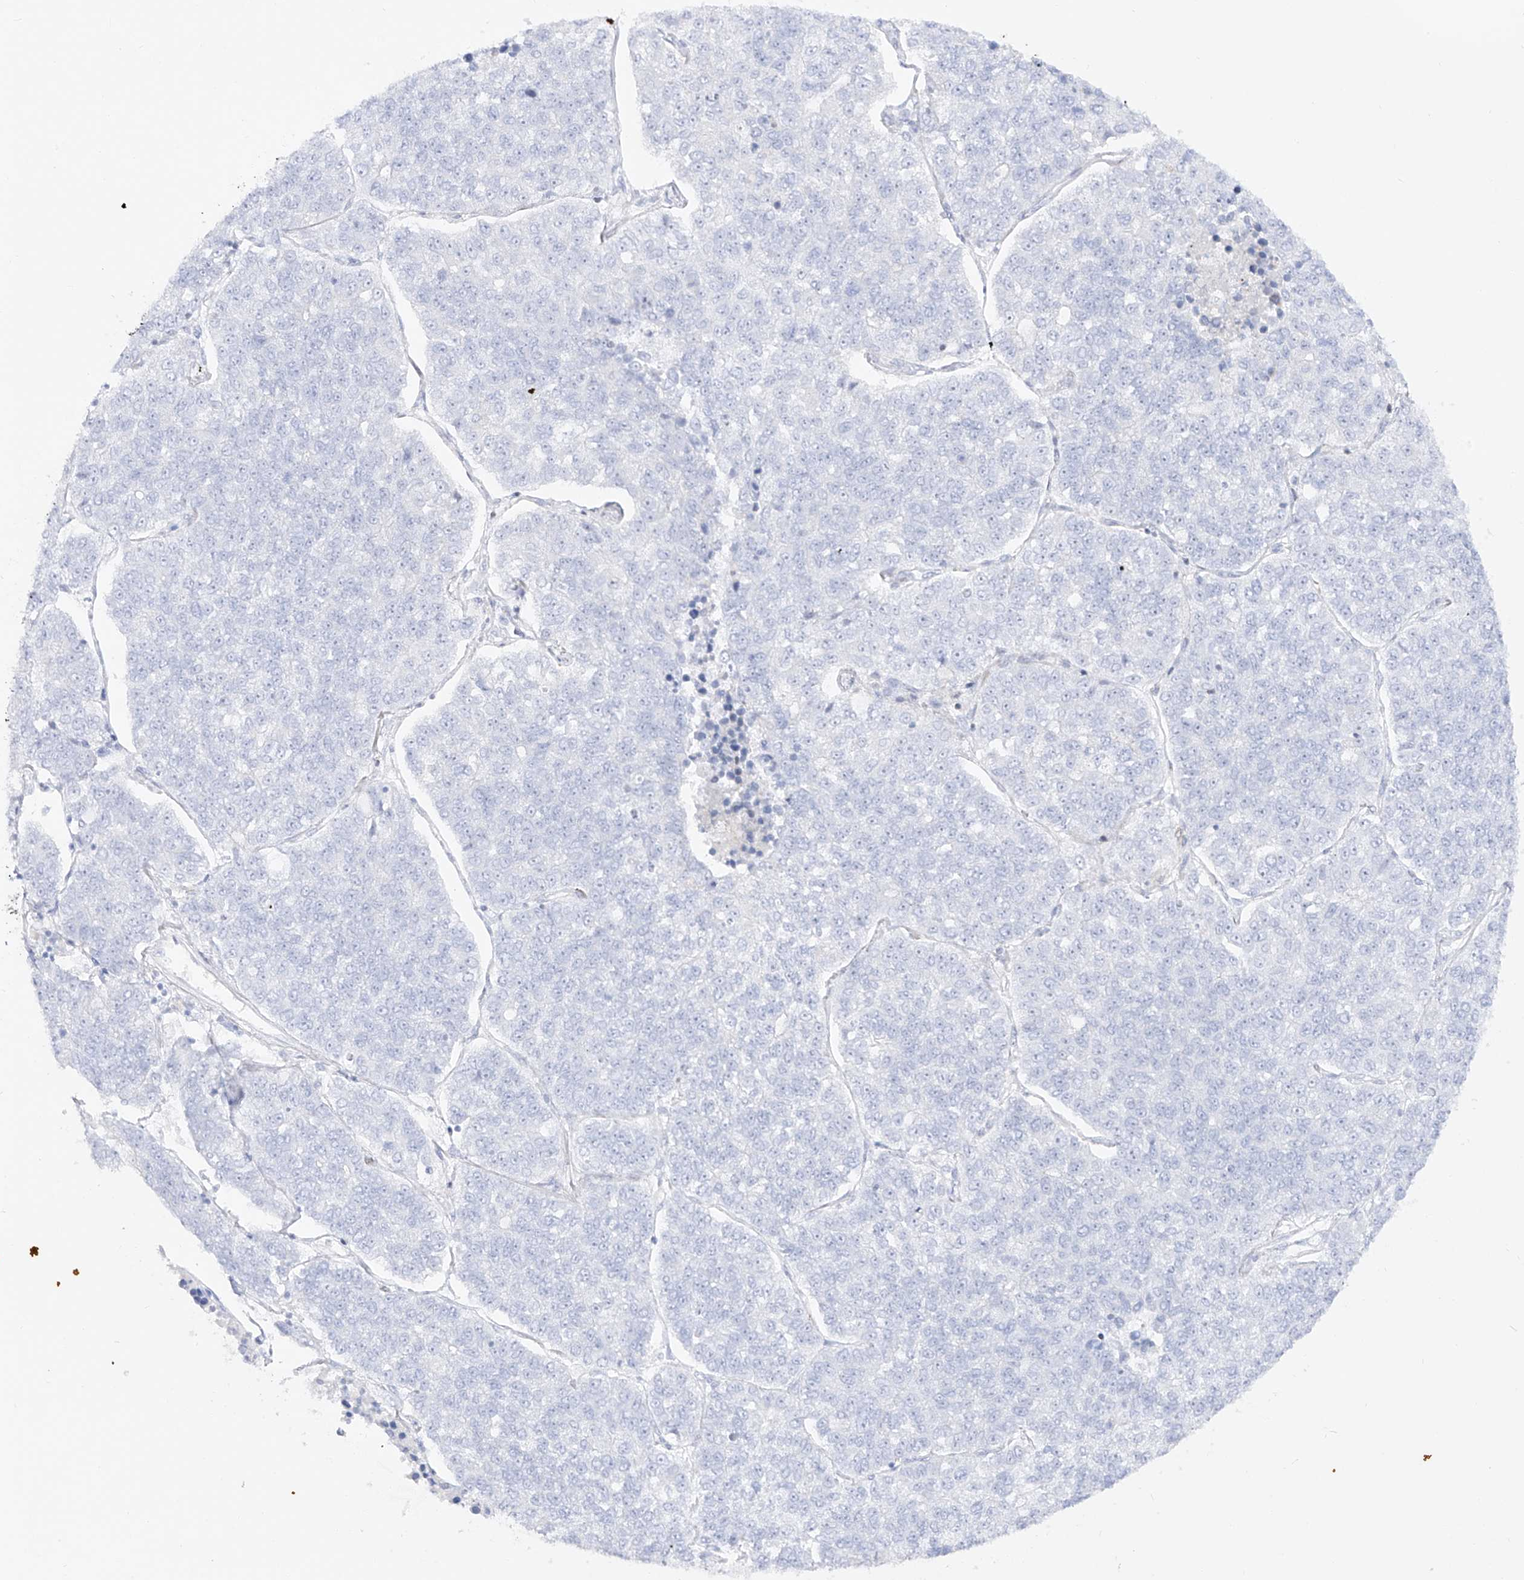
{"staining": {"intensity": "negative", "quantity": "none", "location": "none"}, "tissue": "lung cancer", "cell_type": "Tumor cells", "image_type": "cancer", "snomed": [{"axis": "morphology", "description": "Adenocarcinoma, NOS"}, {"axis": "topography", "description": "Lung"}], "caption": "The photomicrograph exhibits no significant expression in tumor cells of lung adenocarcinoma.", "gene": "ZNF180", "patient": {"sex": "male", "age": 49}}